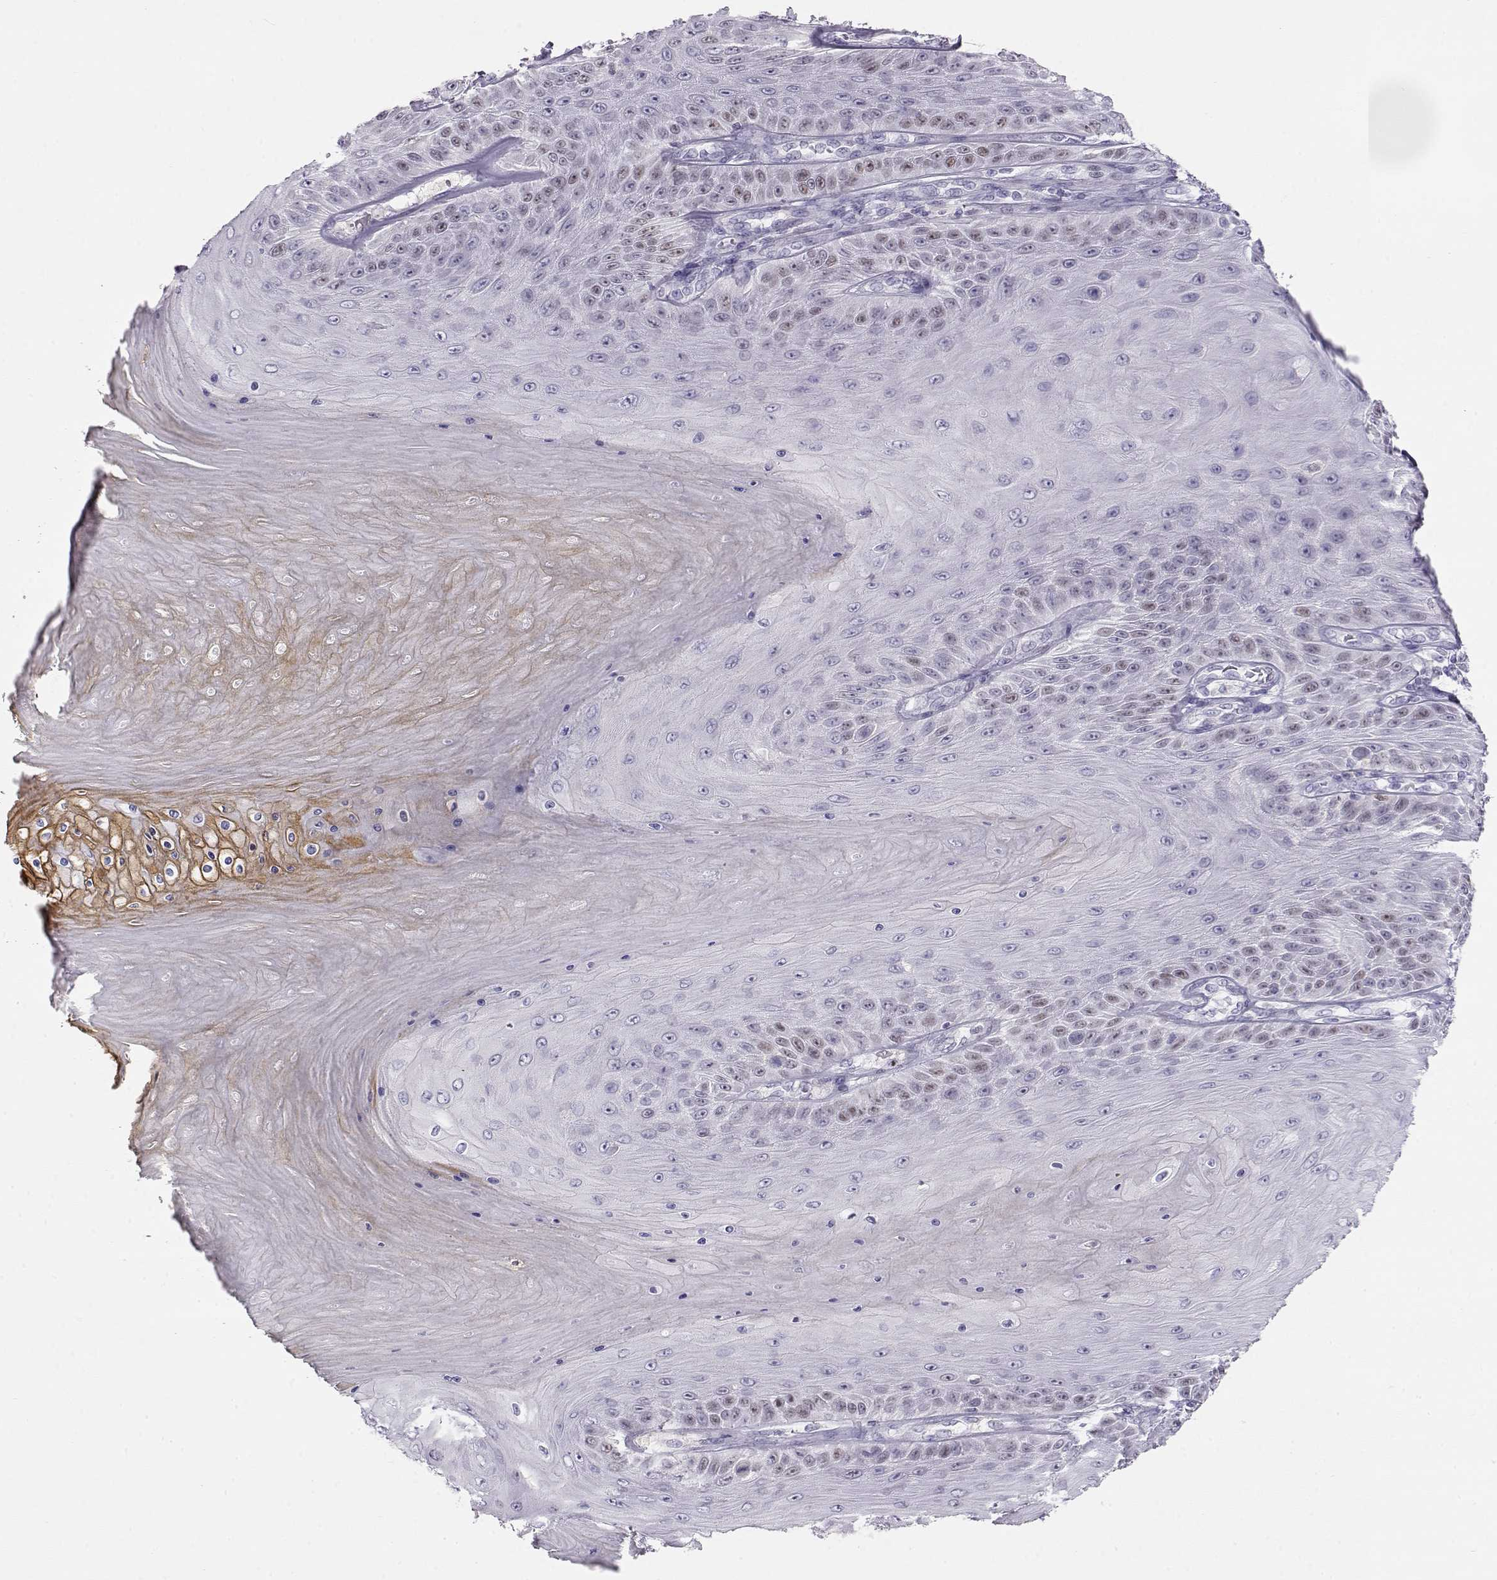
{"staining": {"intensity": "weak", "quantity": "<25%", "location": "nuclear"}, "tissue": "skin cancer", "cell_type": "Tumor cells", "image_type": "cancer", "snomed": [{"axis": "morphology", "description": "Squamous cell carcinoma, NOS"}, {"axis": "topography", "description": "Skin"}], "caption": "DAB (3,3'-diaminobenzidine) immunohistochemical staining of human squamous cell carcinoma (skin) shows no significant staining in tumor cells.", "gene": "OPN5", "patient": {"sex": "male", "age": 62}}